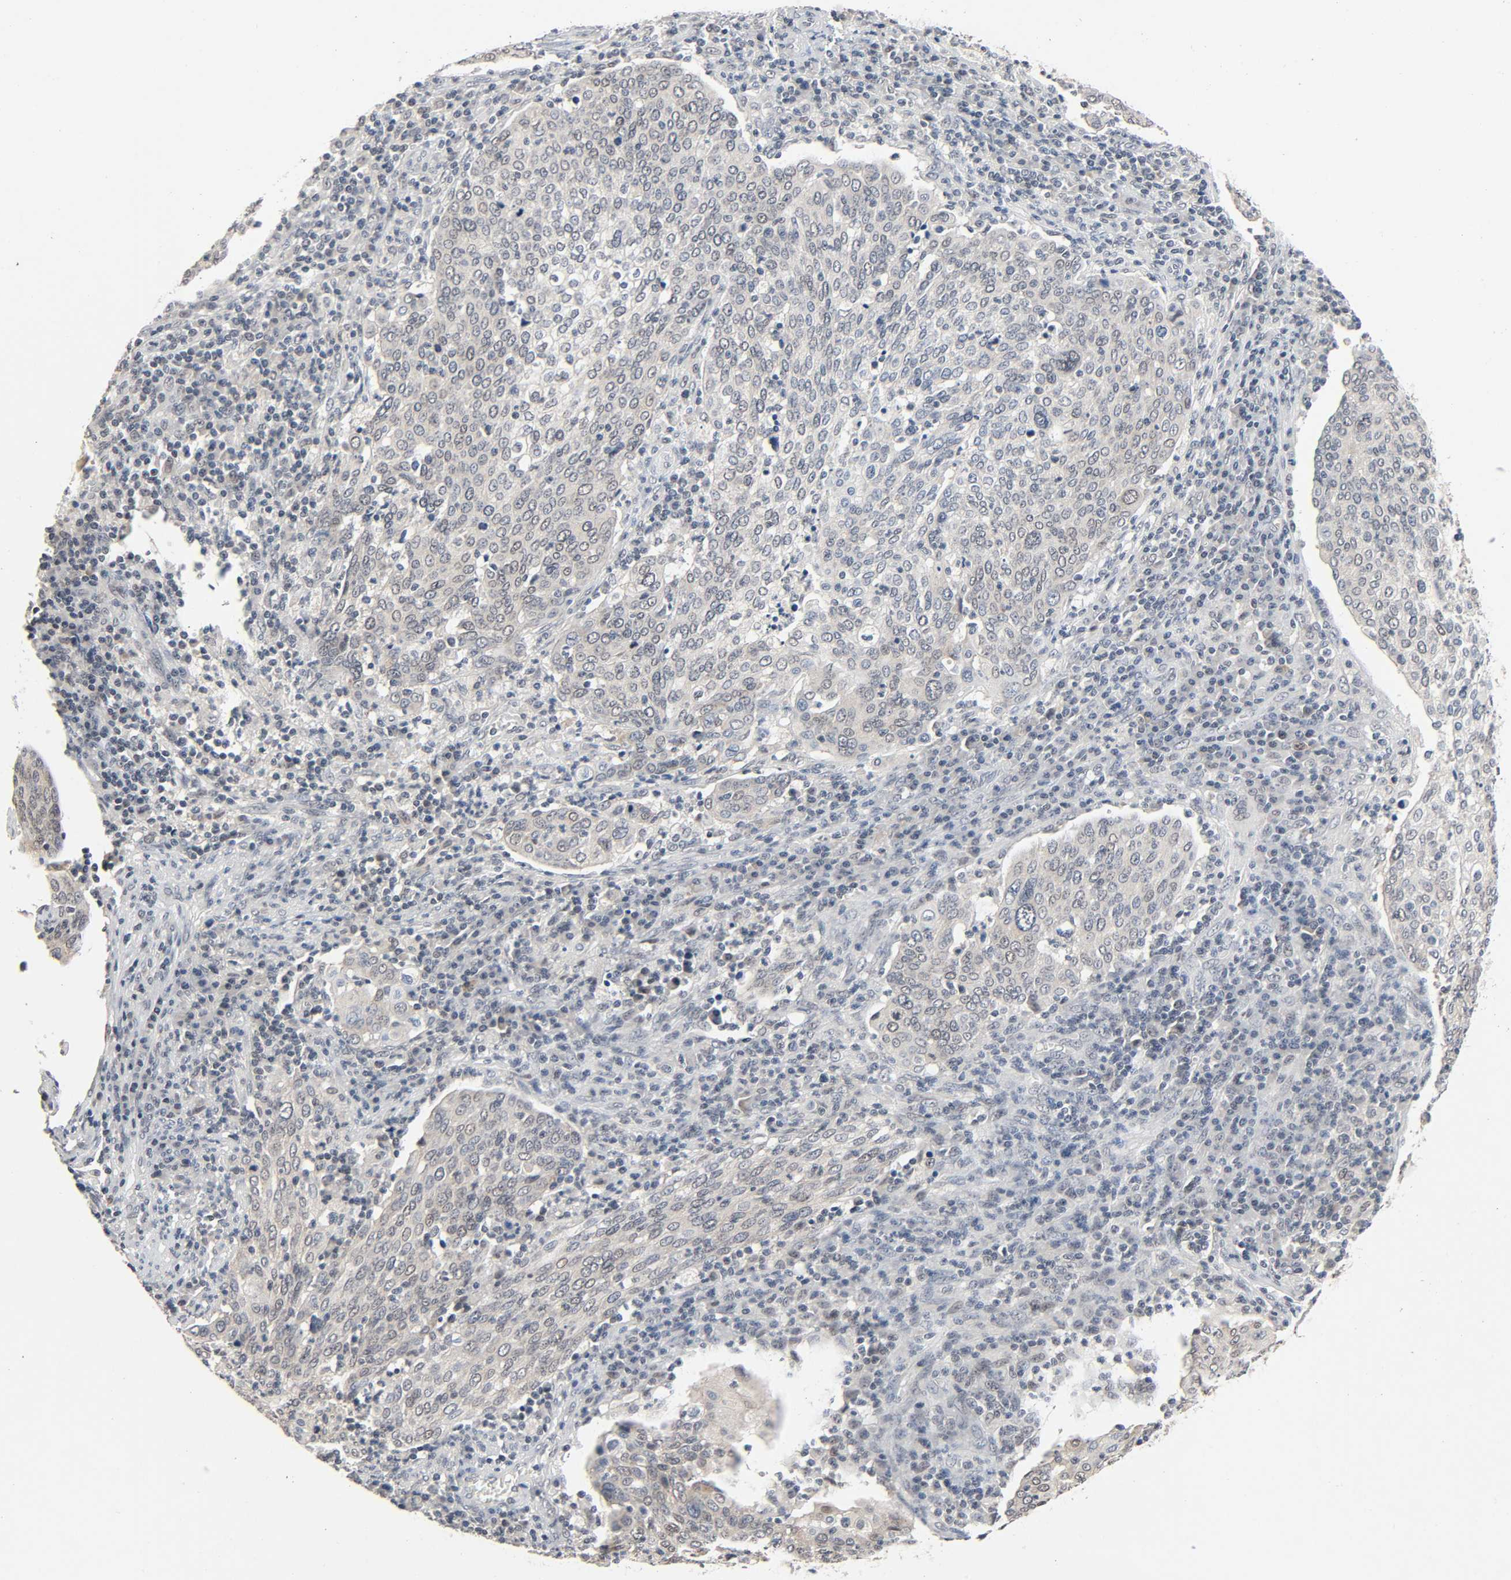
{"staining": {"intensity": "weak", "quantity": "25%-75%", "location": "cytoplasmic/membranous,nuclear"}, "tissue": "cervical cancer", "cell_type": "Tumor cells", "image_type": "cancer", "snomed": [{"axis": "morphology", "description": "Squamous cell carcinoma, NOS"}, {"axis": "topography", "description": "Cervix"}], "caption": "Immunohistochemical staining of cervical cancer (squamous cell carcinoma) exhibits low levels of weak cytoplasmic/membranous and nuclear protein positivity in approximately 25%-75% of tumor cells.", "gene": "MAPKAPK5", "patient": {"sex": "female", "age": 40}}